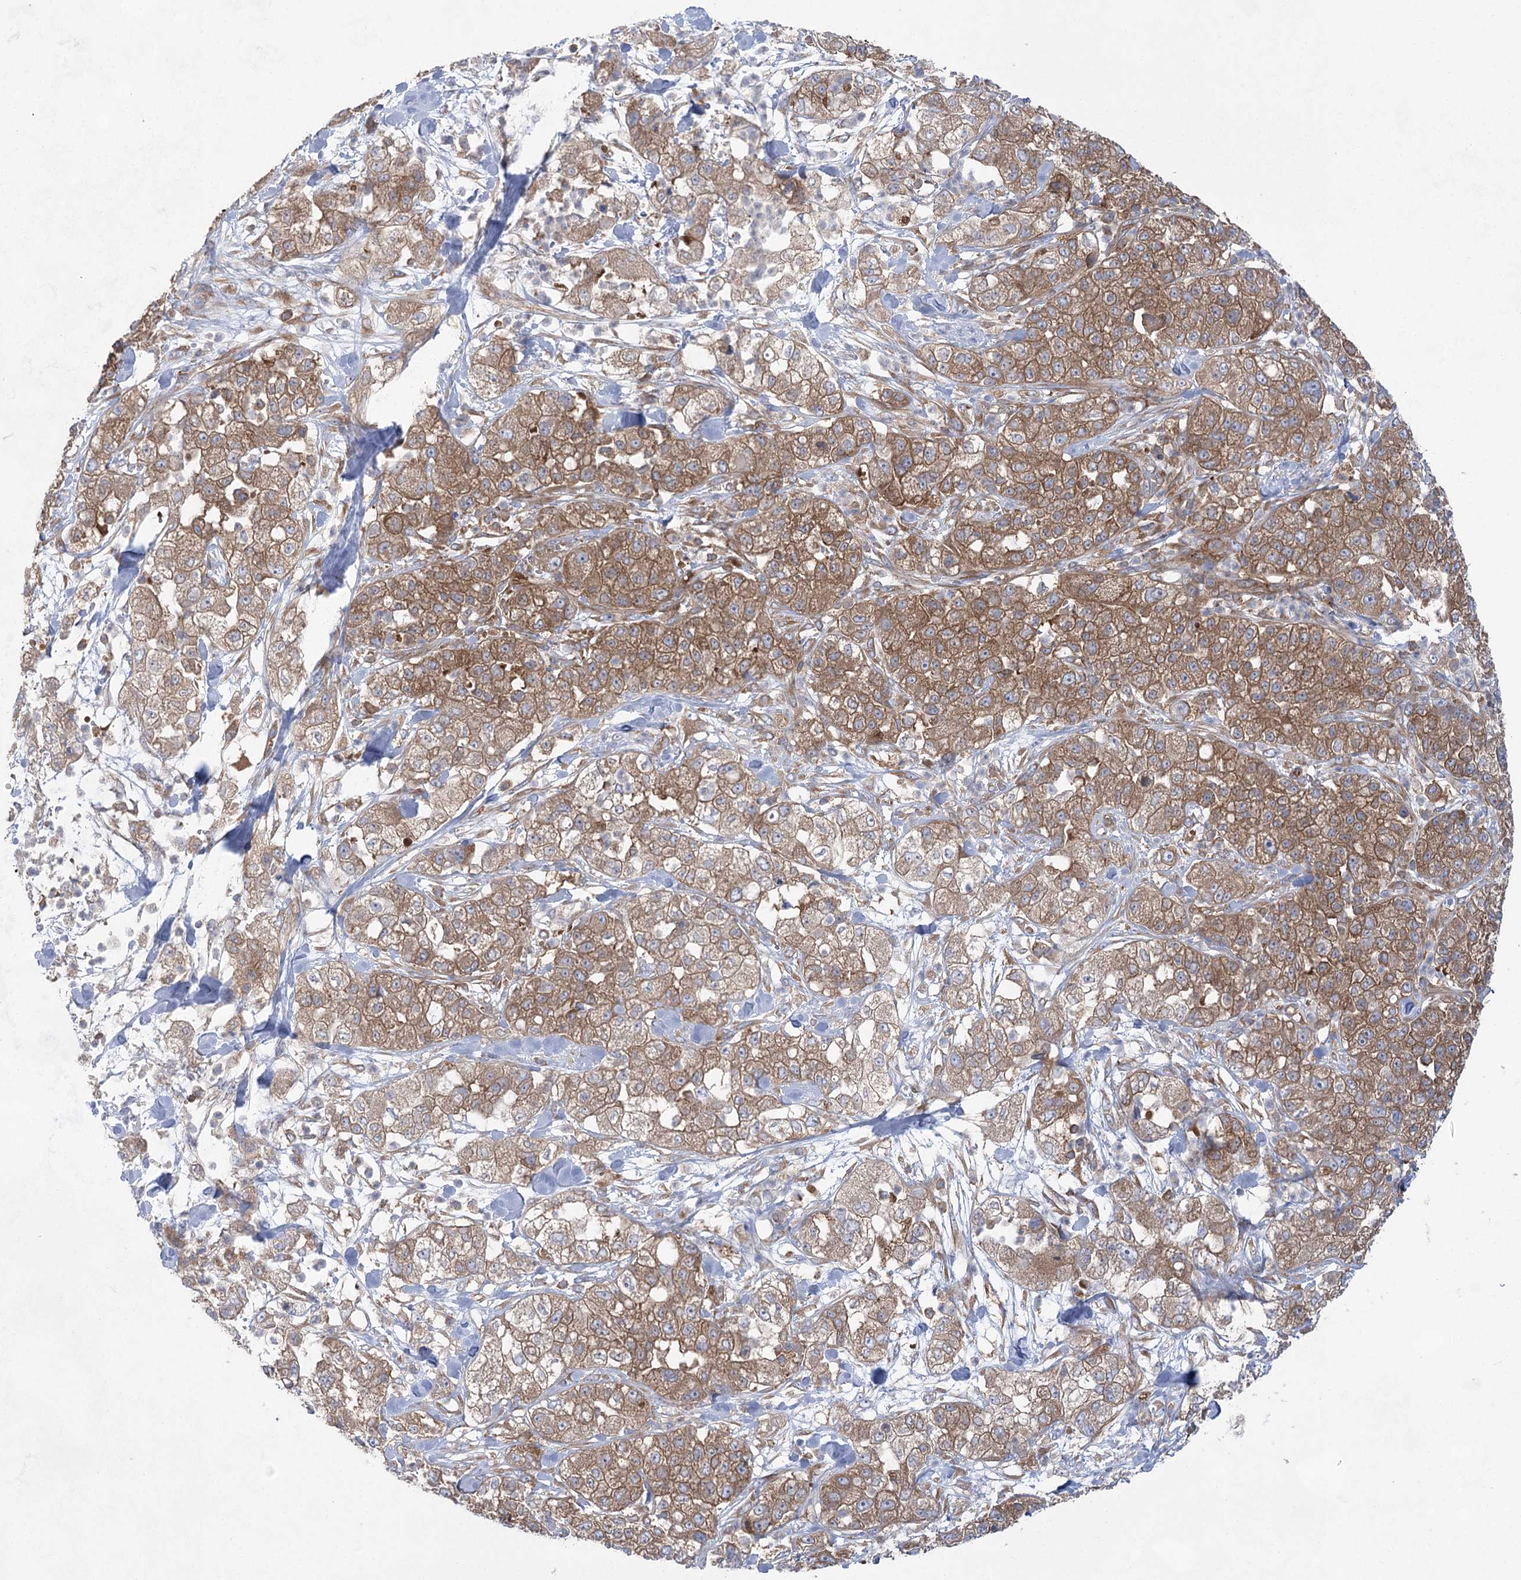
{"staining": {"intensity": "moderate", "quantity": ">75%", "location": "cytoplasmic/membranous"}, "tissue": "pancreatic cancer", "cell_type": "Tumor cells", "image_type": "cancer", "snomed": [{"axis": "morphology", "description": "Adenocarcinoma, NOS"}, {"axis": "topography", "description": "Pancreas"}], "caption": "About >75% of tumor cells in human pancreatic cancer (adenocarcinoma) demonstrate moderate cytoplasmic/membranous protein positivity as visualized by brown immunohistochemical staining.", "gene": "EIF3A", "patient": {"sex": "female", "age": 78}}